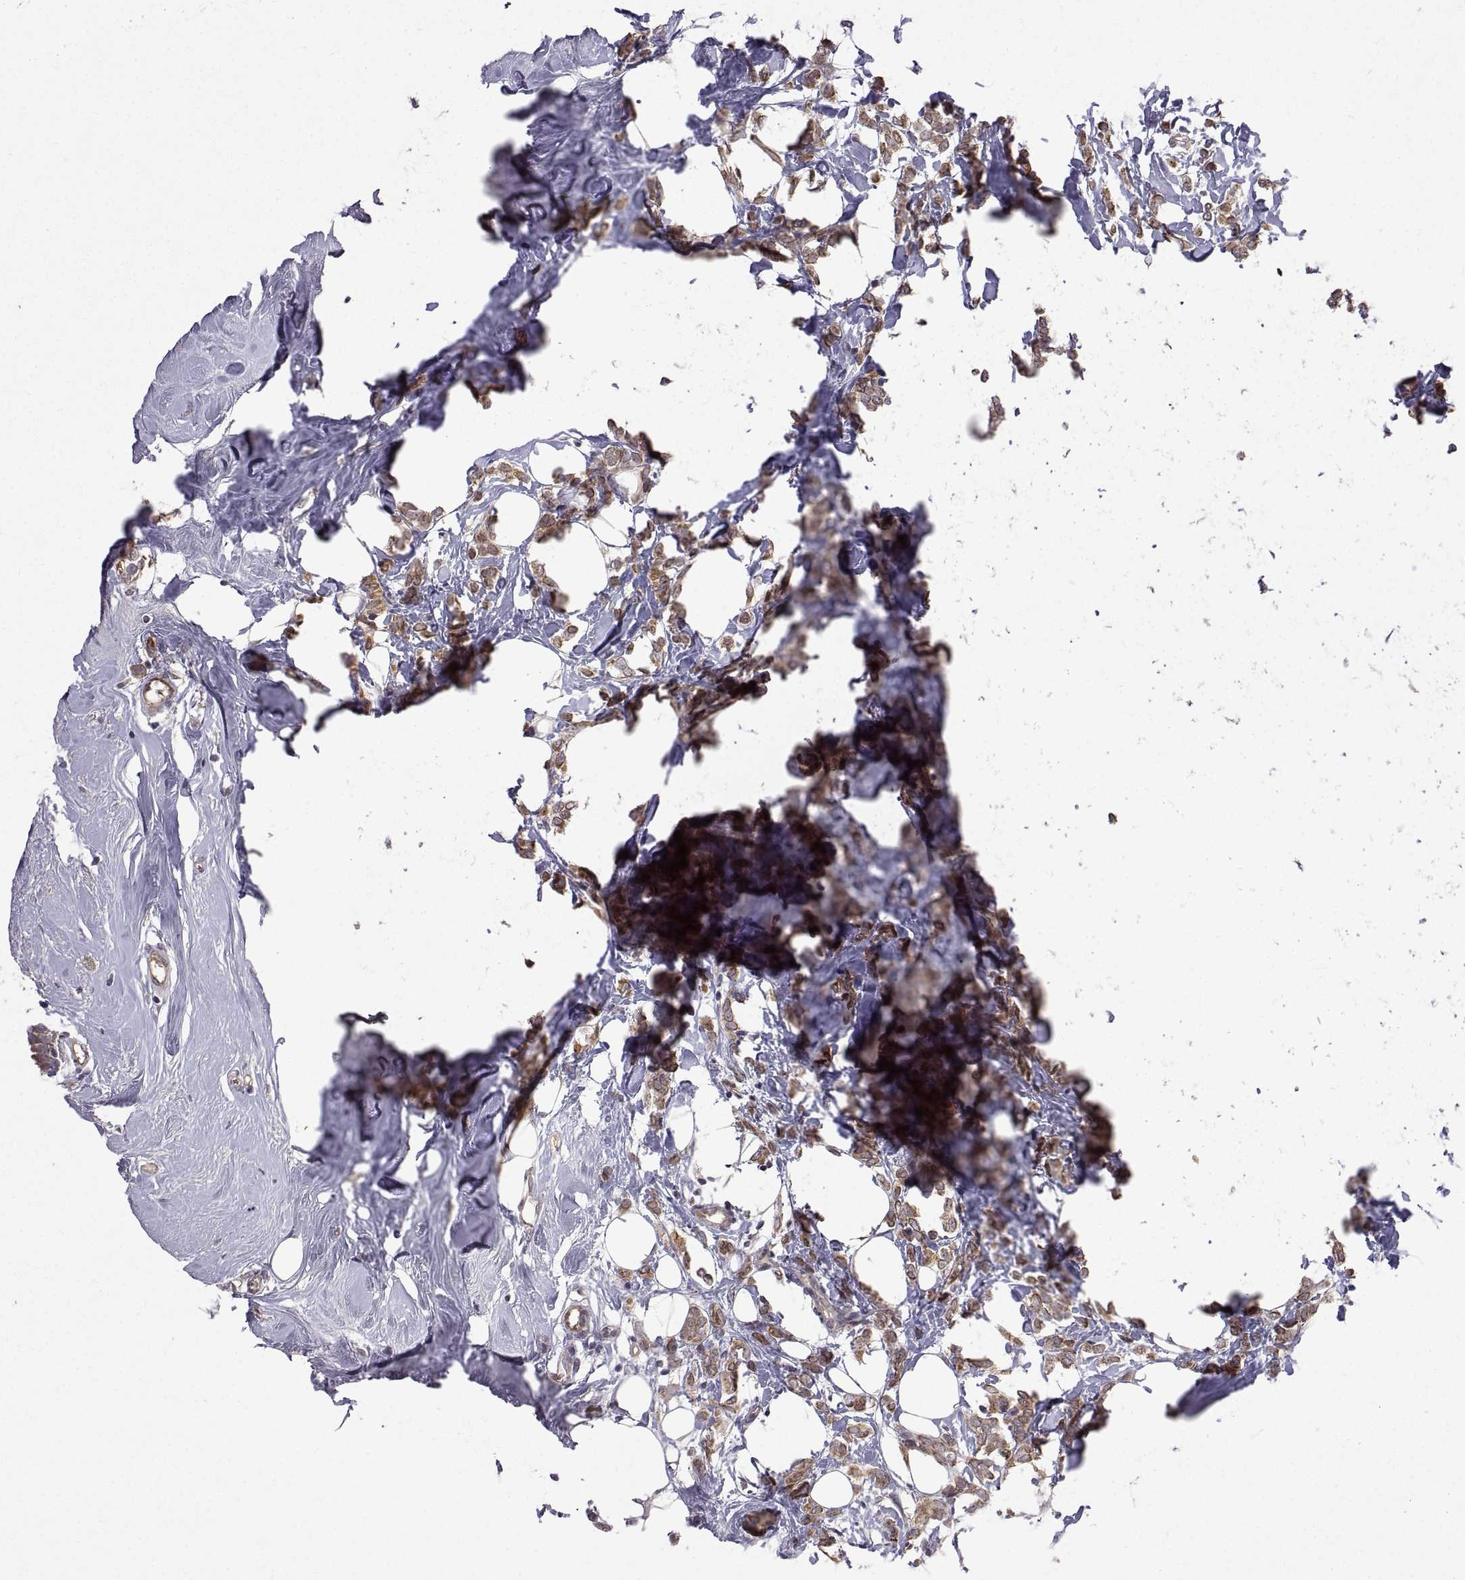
{"staining": {"intensity": "moderate", "quantity": ">75%", "location": "cytoplasmic/membranous"}, "tissue": "breast cancer", "cell_type": "Tumor cells", "image_type": "cancer", "snomed": [{"axis": "morphology", "description": "Lobular carcinoma"}, {"axis": "topography", "description": "Breast"}], "caption": "A histopathology image showing moderate cytoplasmic/membranous expression in approximately >75% of tumor cells in breast lobular carcinoma, as visualized by brown immunohistochemical staining.", "gene": "LAMA1", "patient": {"sex": "female", "age": 49}}